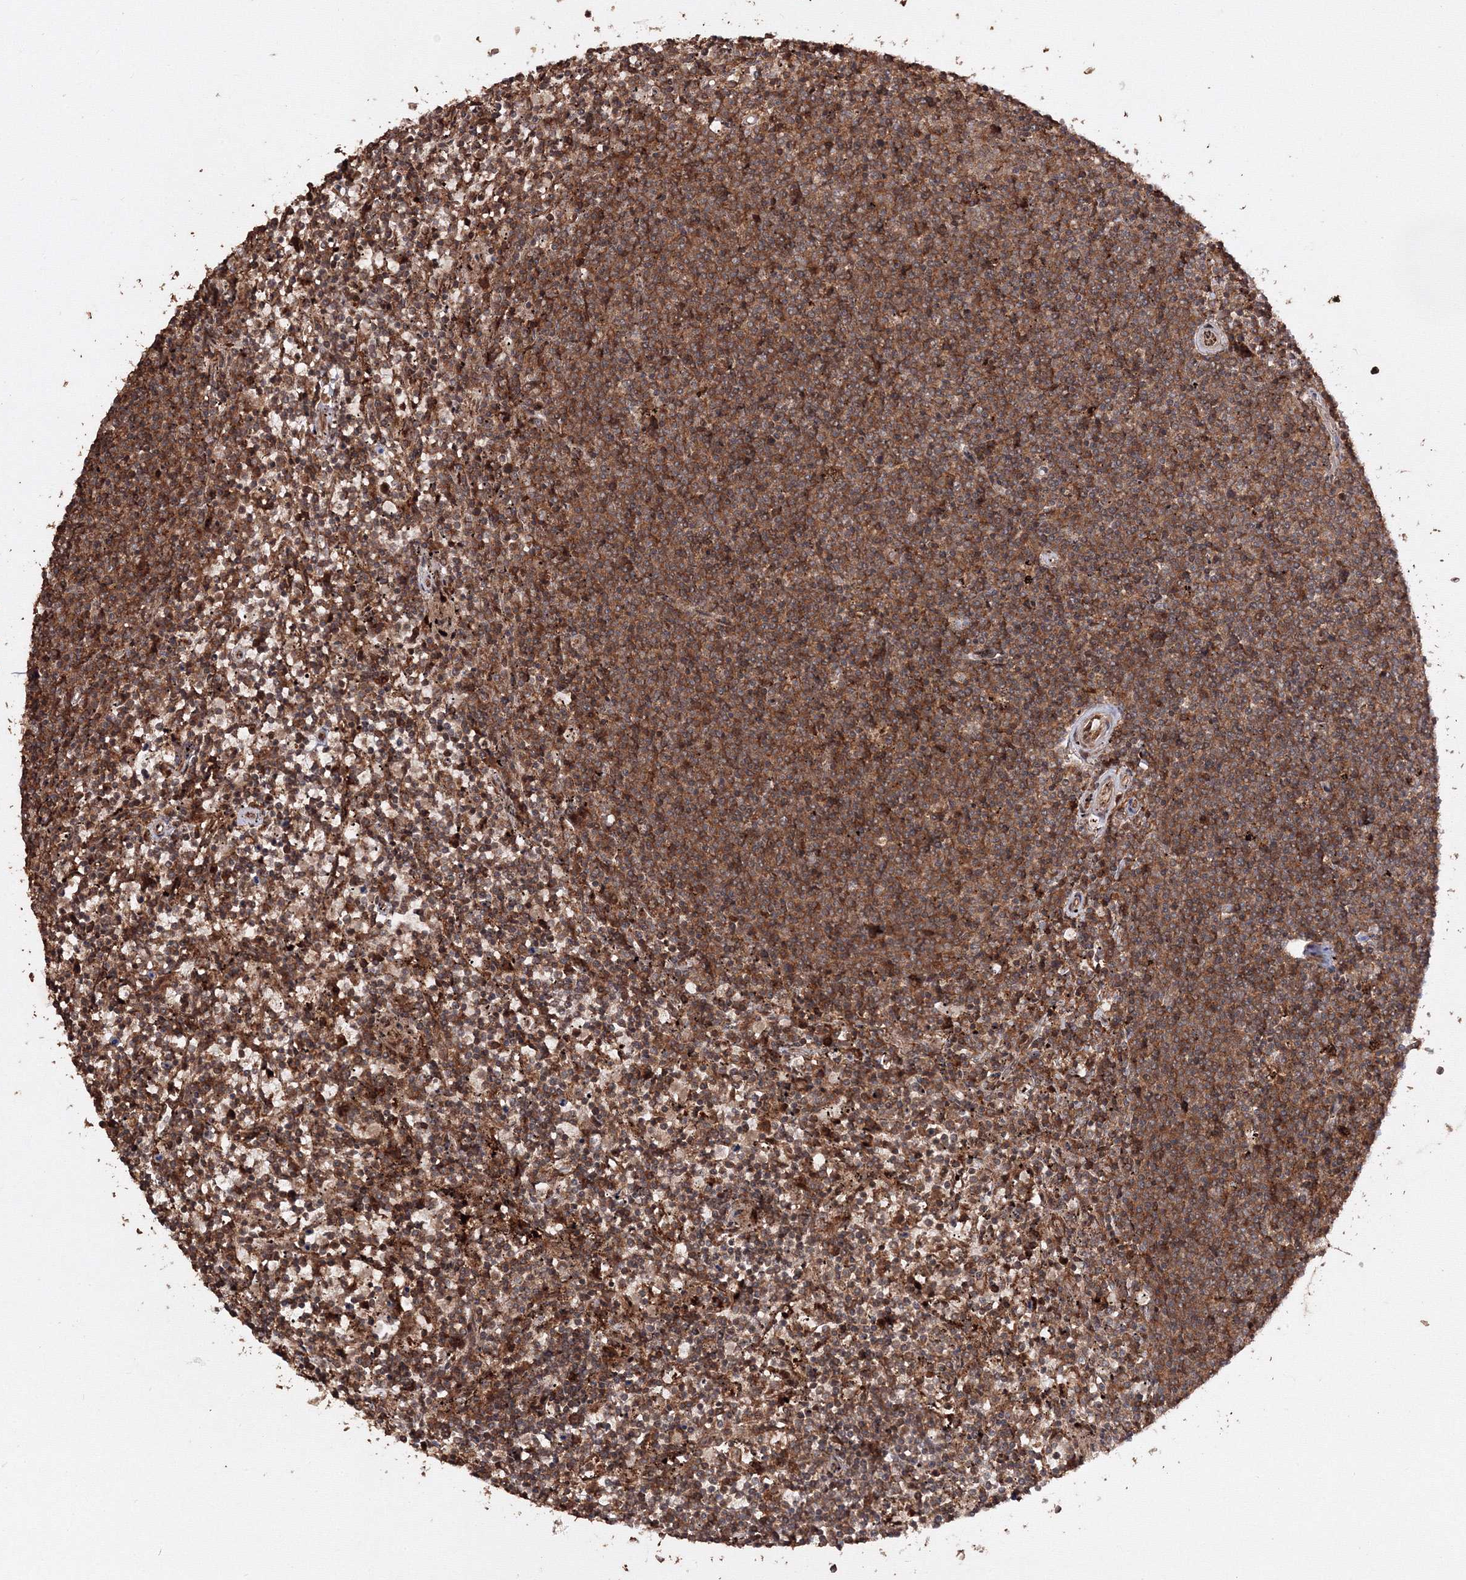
{"staining": {"intensity": "moderate", "quantity": ">75%", "location": "cytoplasmic/membranous"}, "tissue": "lymphoma", "cell_type": "Tumor cells", "image_type": "cancer", "snomed": [{"axis": "morphology", "description": "Malignant lymphoma, non-Hodgkin's type, Low grade"}, {"axis": "topography", "description": "Spleen"}], "caption": "Protein positivity by IHC displays moderate cytoplasmic/membranous positivity in about >75% of tumor cells in lymphoma.", "gene": "DDO", "patient": {"sex": "female", "age": 50}}